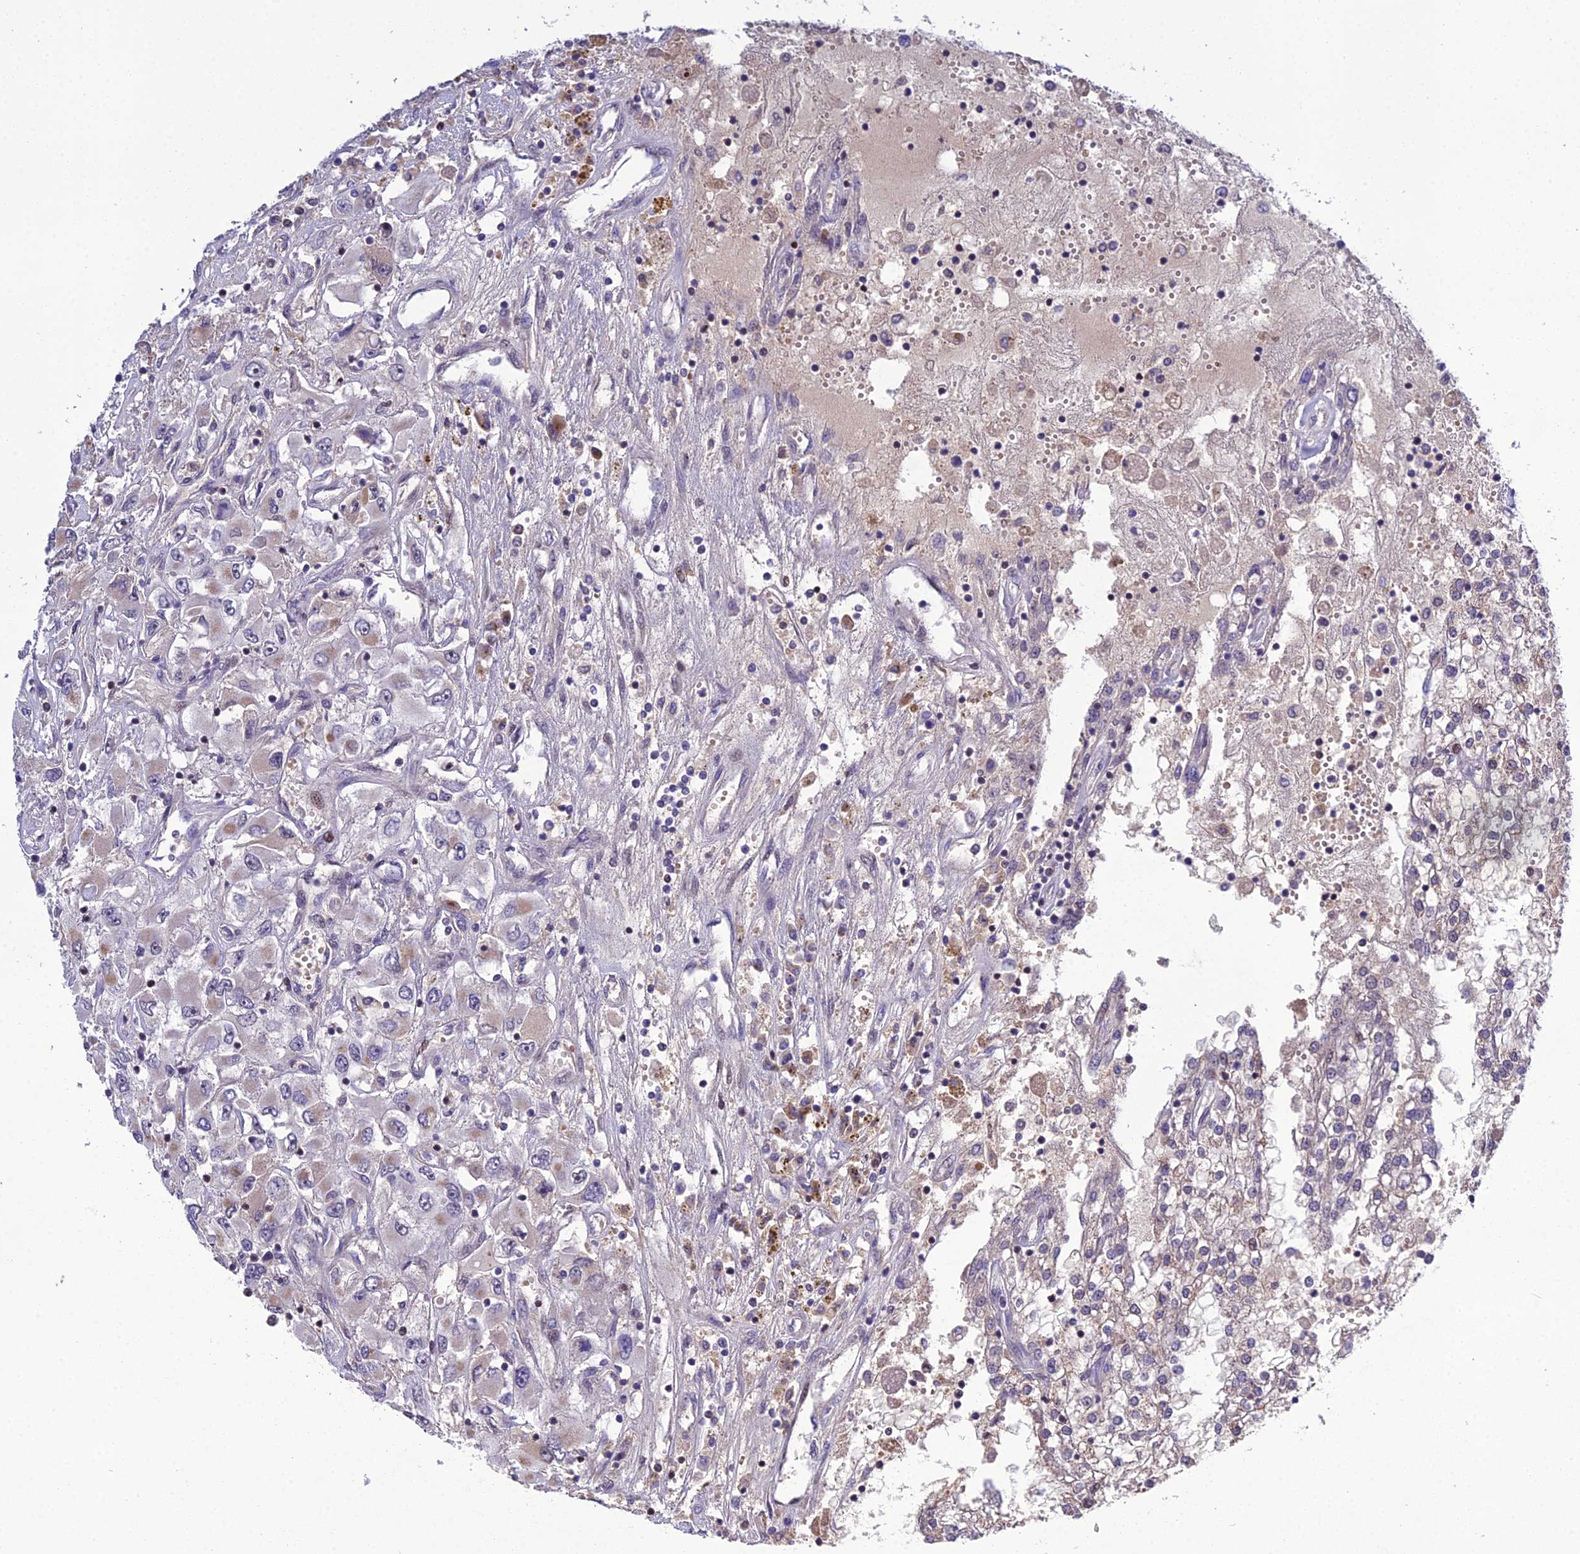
{"staining": {"intensity": "weak", "quantity": "<25%", "location": "cytoplasmic/membranous"}, "tissue": "renal cancer", "cell_type": "Tumor cells", "image_type": "cancer", "snomed": [{"axis": "morphology", "description": "Adenocarcinoma, NOS"}, {"axis": "topography", "description": "Kidney"}], "caption": "Tumor cells are negative for brown protein staining in renal adenocarcinoma.", "gene": "ARL2", "patient": {"sex": "female", "age": 52}}